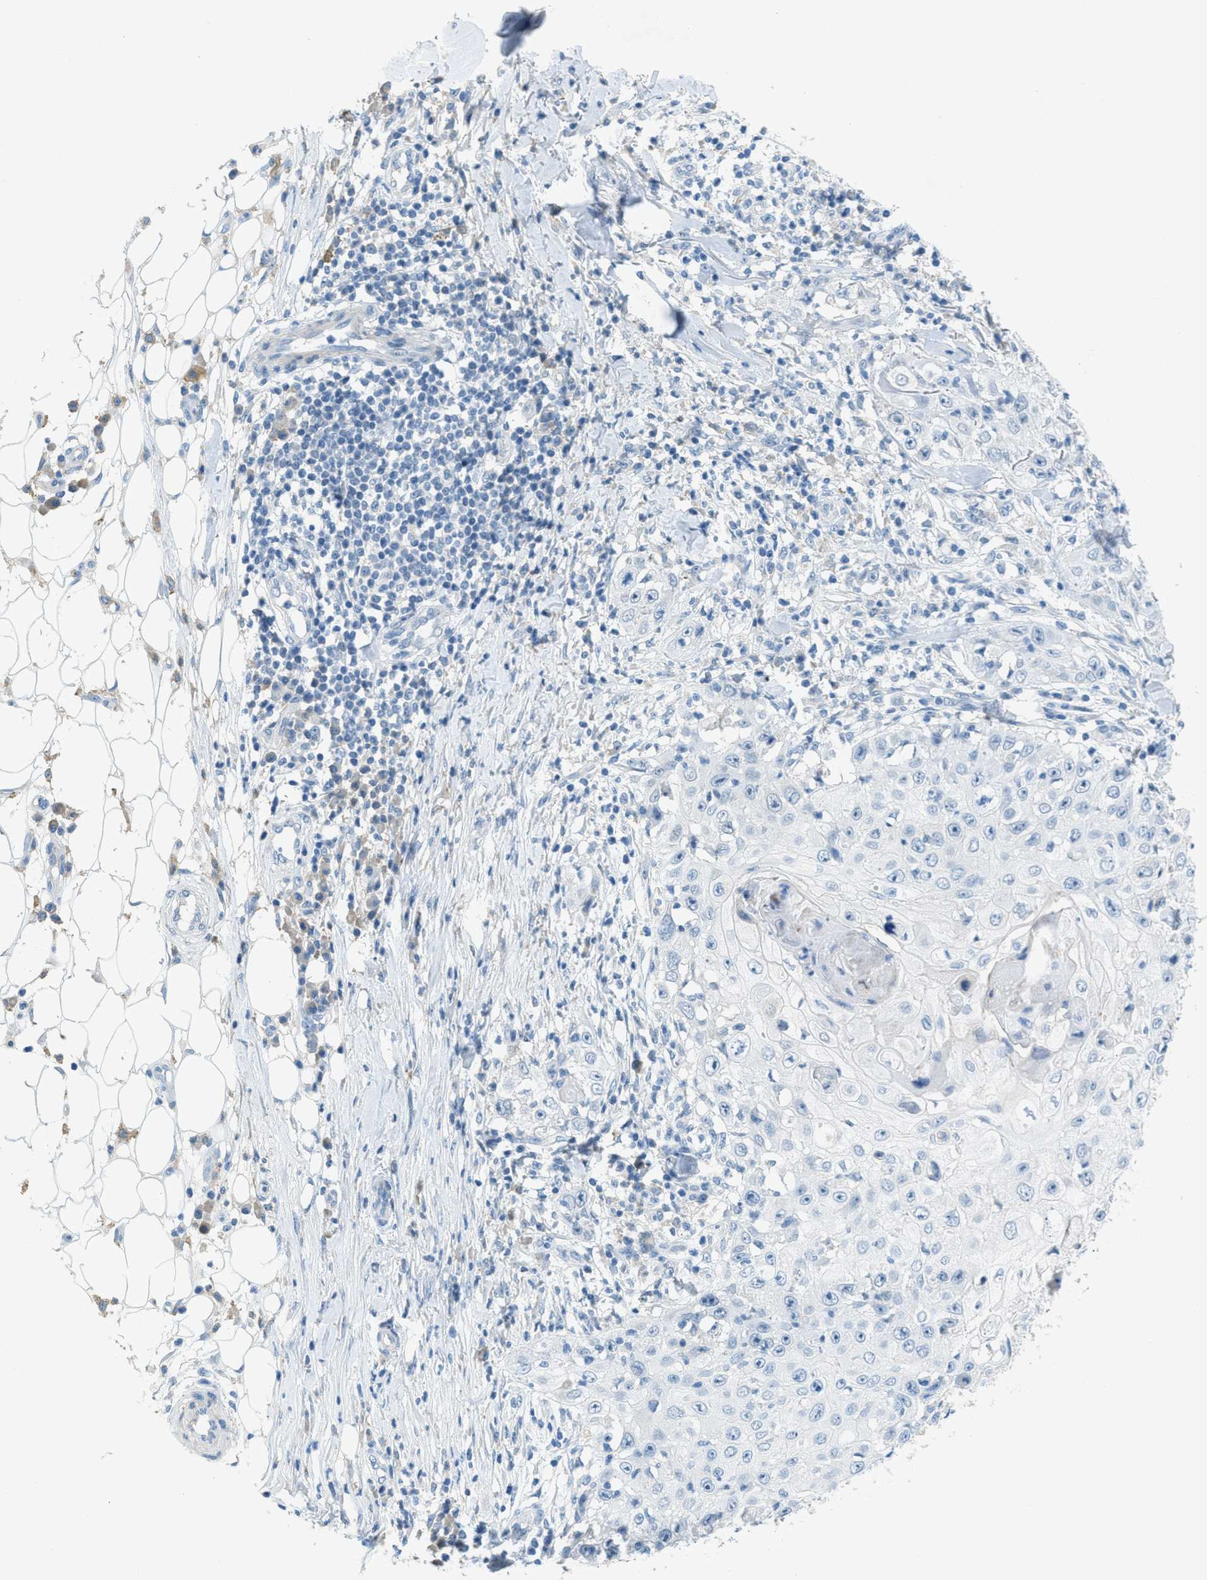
{"staining": {"intensity": "negative", "quantity": "none", "location": "none"}, "tissue": "skin cancer", "cell_type": "Tumor cells", "image_type": "cancer", "snomed": [{"axis": "morphology", "description": "Squamous cell carcinoma, NOS"}, {"axis": "topography", "description": "Skin"}], "caption": "Tumor cells are negative for protein expression in human squamous cell carcinoma (skin).", "gene": "KLHL8", "patient": {"sex": "male", "age": 86}}